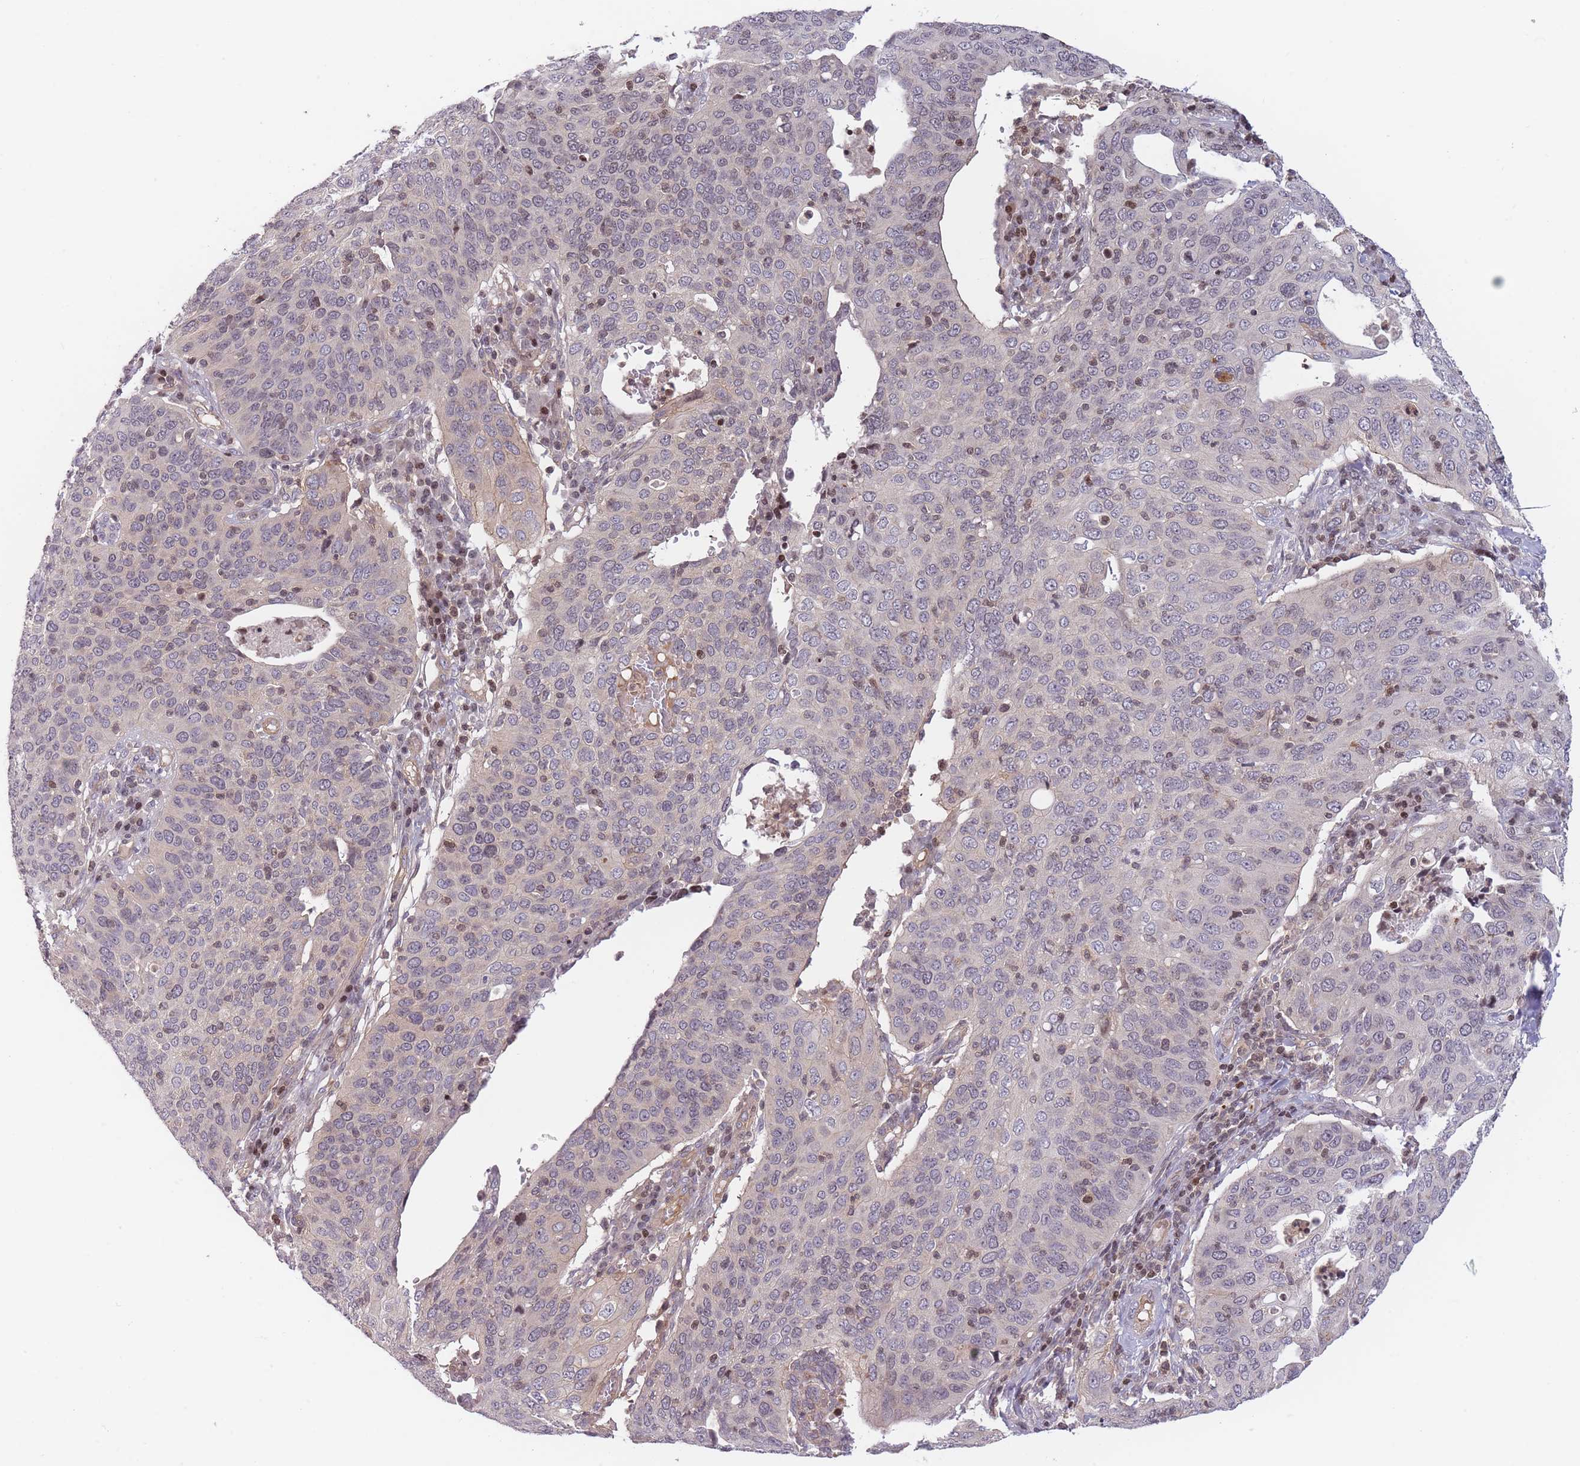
{"staining": {"intensity": "negative", "quantity": "none", "location": "none"}, "tissue": "cervical cancer", "cell_type": "Tumor cells", "image_type": "cancer", "snomed": [{"axis": "morphology", "description": "Squamous cell carcinoma, NOS"}, {"axis": "topography", "description": "Cervix"}], "caption": "An immunohistochemistry (IHC) image of squamous cell carcinoma (cervical) is shown. There is no staining in tumor cells of squamous cell carcinoma (cervical).", "gene": "SLC35F5", "patient": {"sex": "female", "age": 36}}